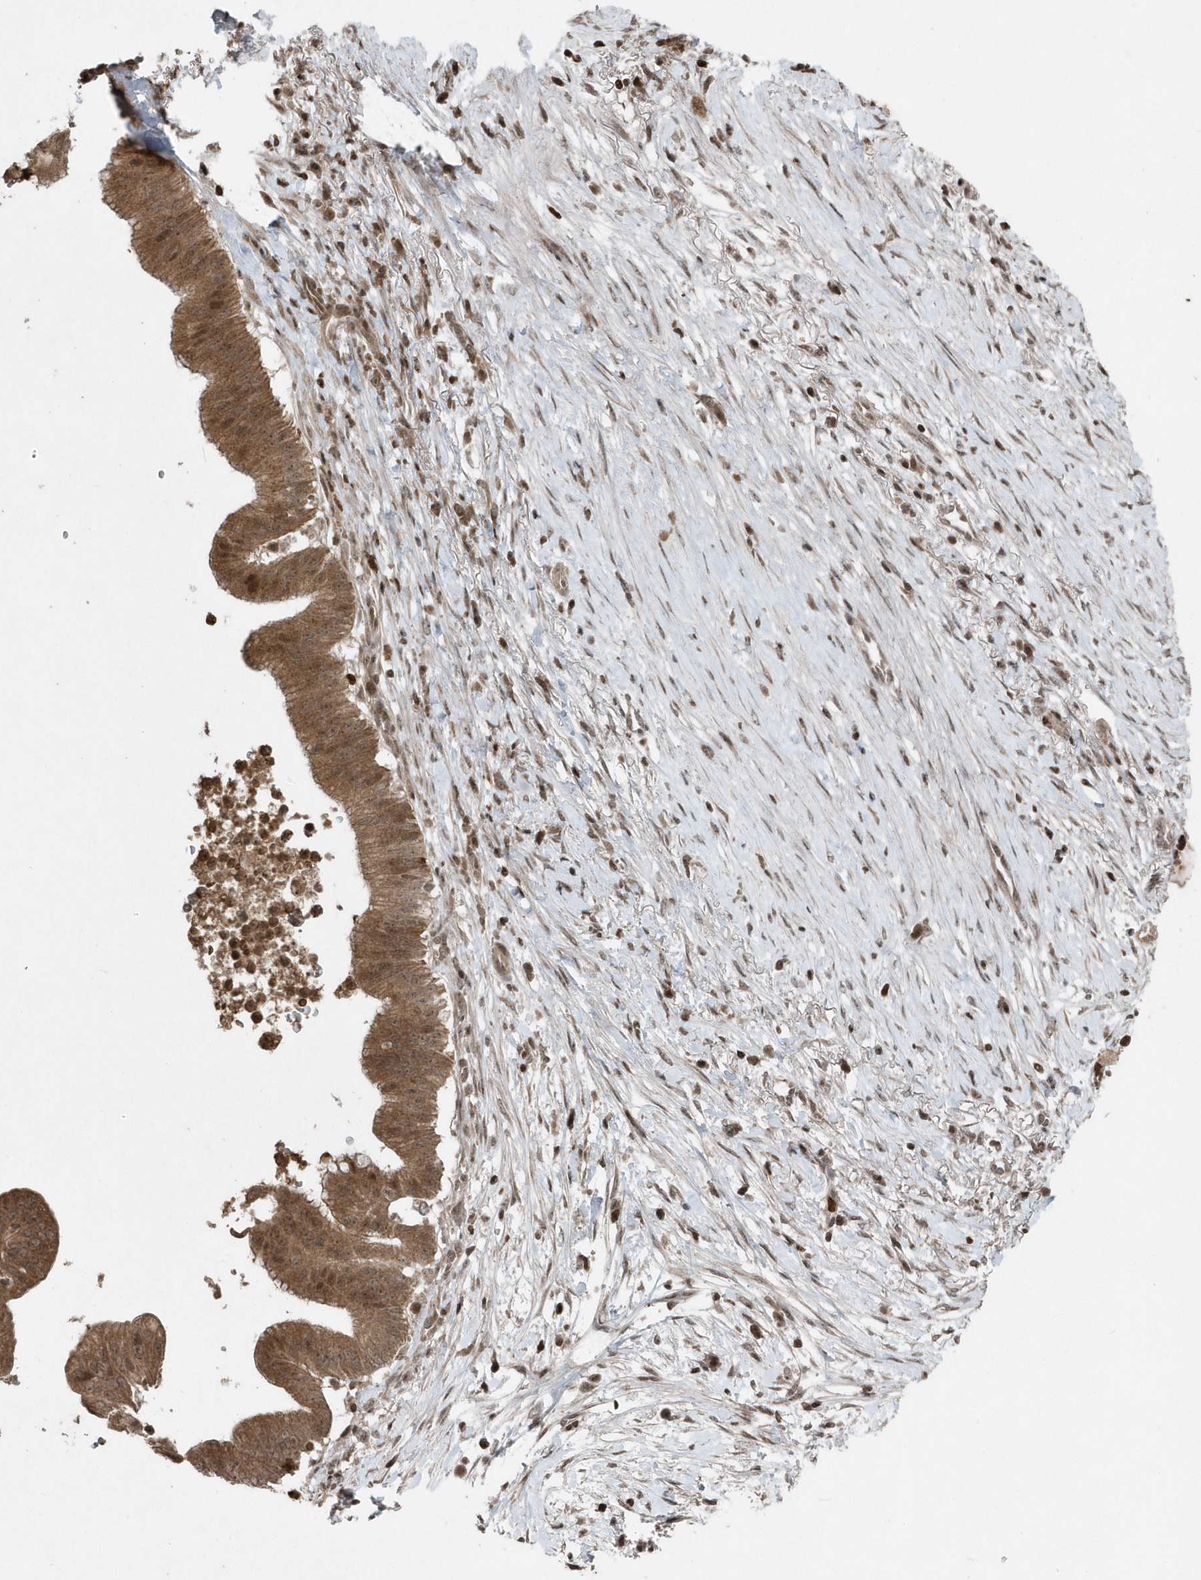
{"staining": {"intensity": "moderate", "quantity": ">75%", "location": "cytoplasmic/membranous,nuclear"}, "tissue": "pancreatic cancer", "cell_type": "Tumor cells", "image_type": "cancer", "snomed": [{"axis": "morphology", "description": "Adenocarcinoma, NOS"}, {"axis": "topography", "description": "Pancreas"}], "caption": "A high-resolution micrograph shows immunohistochemistry (IHC) staining of pancreatic cancer (adenocarcinoma), which shows moderate cytoplasmic/membranous and nuclear positivity in about >75% of tumor cells.", "gene": "EIF2B1", "patient": {"sex": "male", "age": 68}}